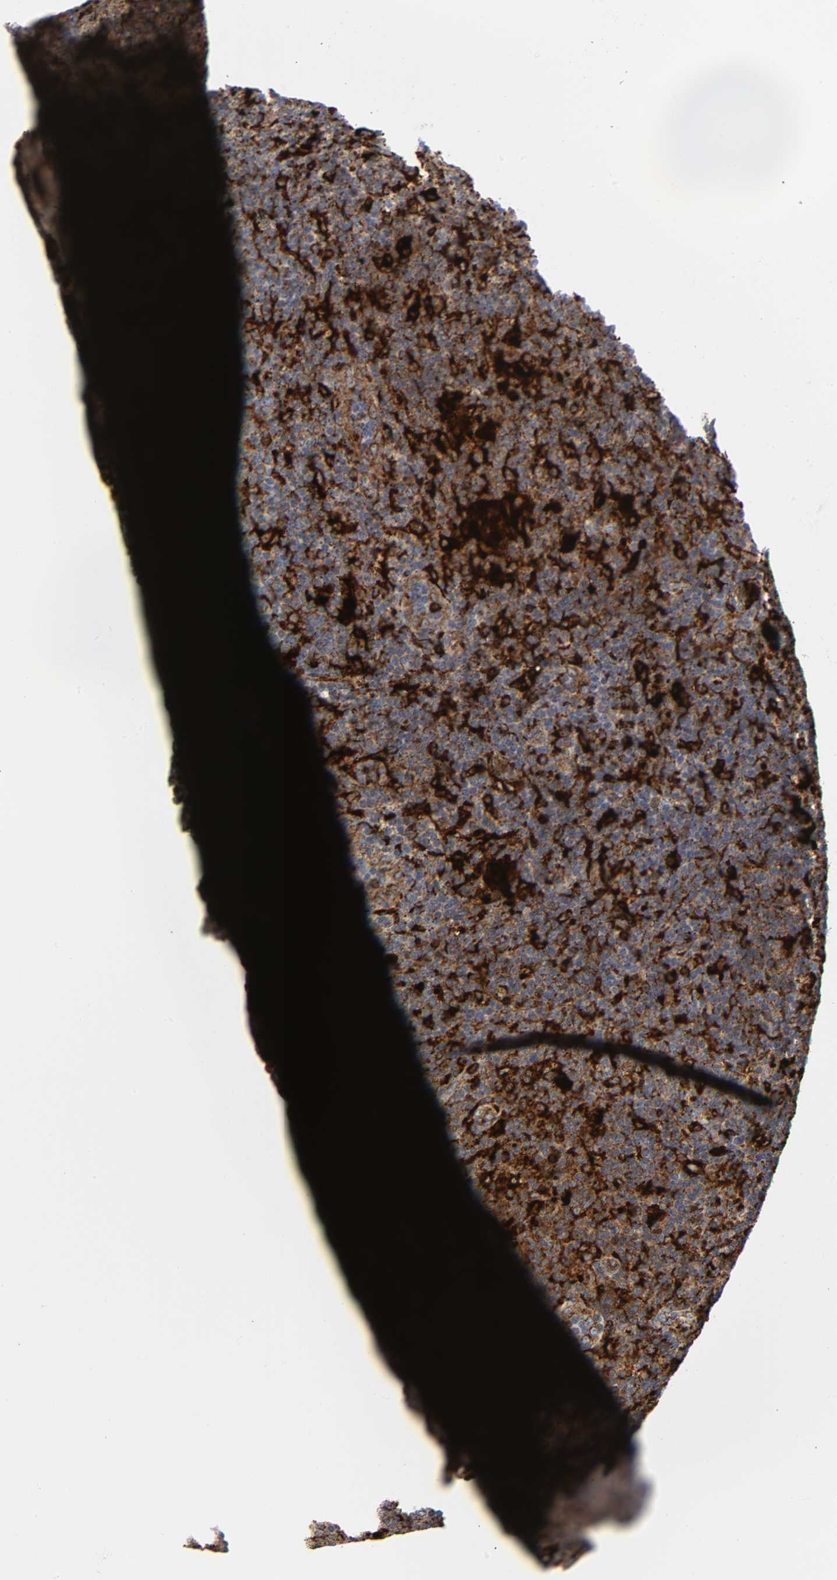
{"staining": {"intensity": "strong", "quantity": "25%-75%", "location": "cytoplasmic/membranous"}, "tissue": "lymphoma", "cell_type": "Tumor cells", "image_type": "cancer", "snomed": [{"axis": "morphology", "description": "Malignant lymphoma, non-Hodgkin's type, Low grade"}, {"axis": "topography", "description": "Lymph node"}], "caption": "A histopathology image showing strong cytoplasmic/membranous staining in approximately 25%-75% of tumor cells in lymphoma, as visualized by brown immunohistochemical staining.", "gene": "PSAP", "patient": {"sex": "male", "age": 70}}